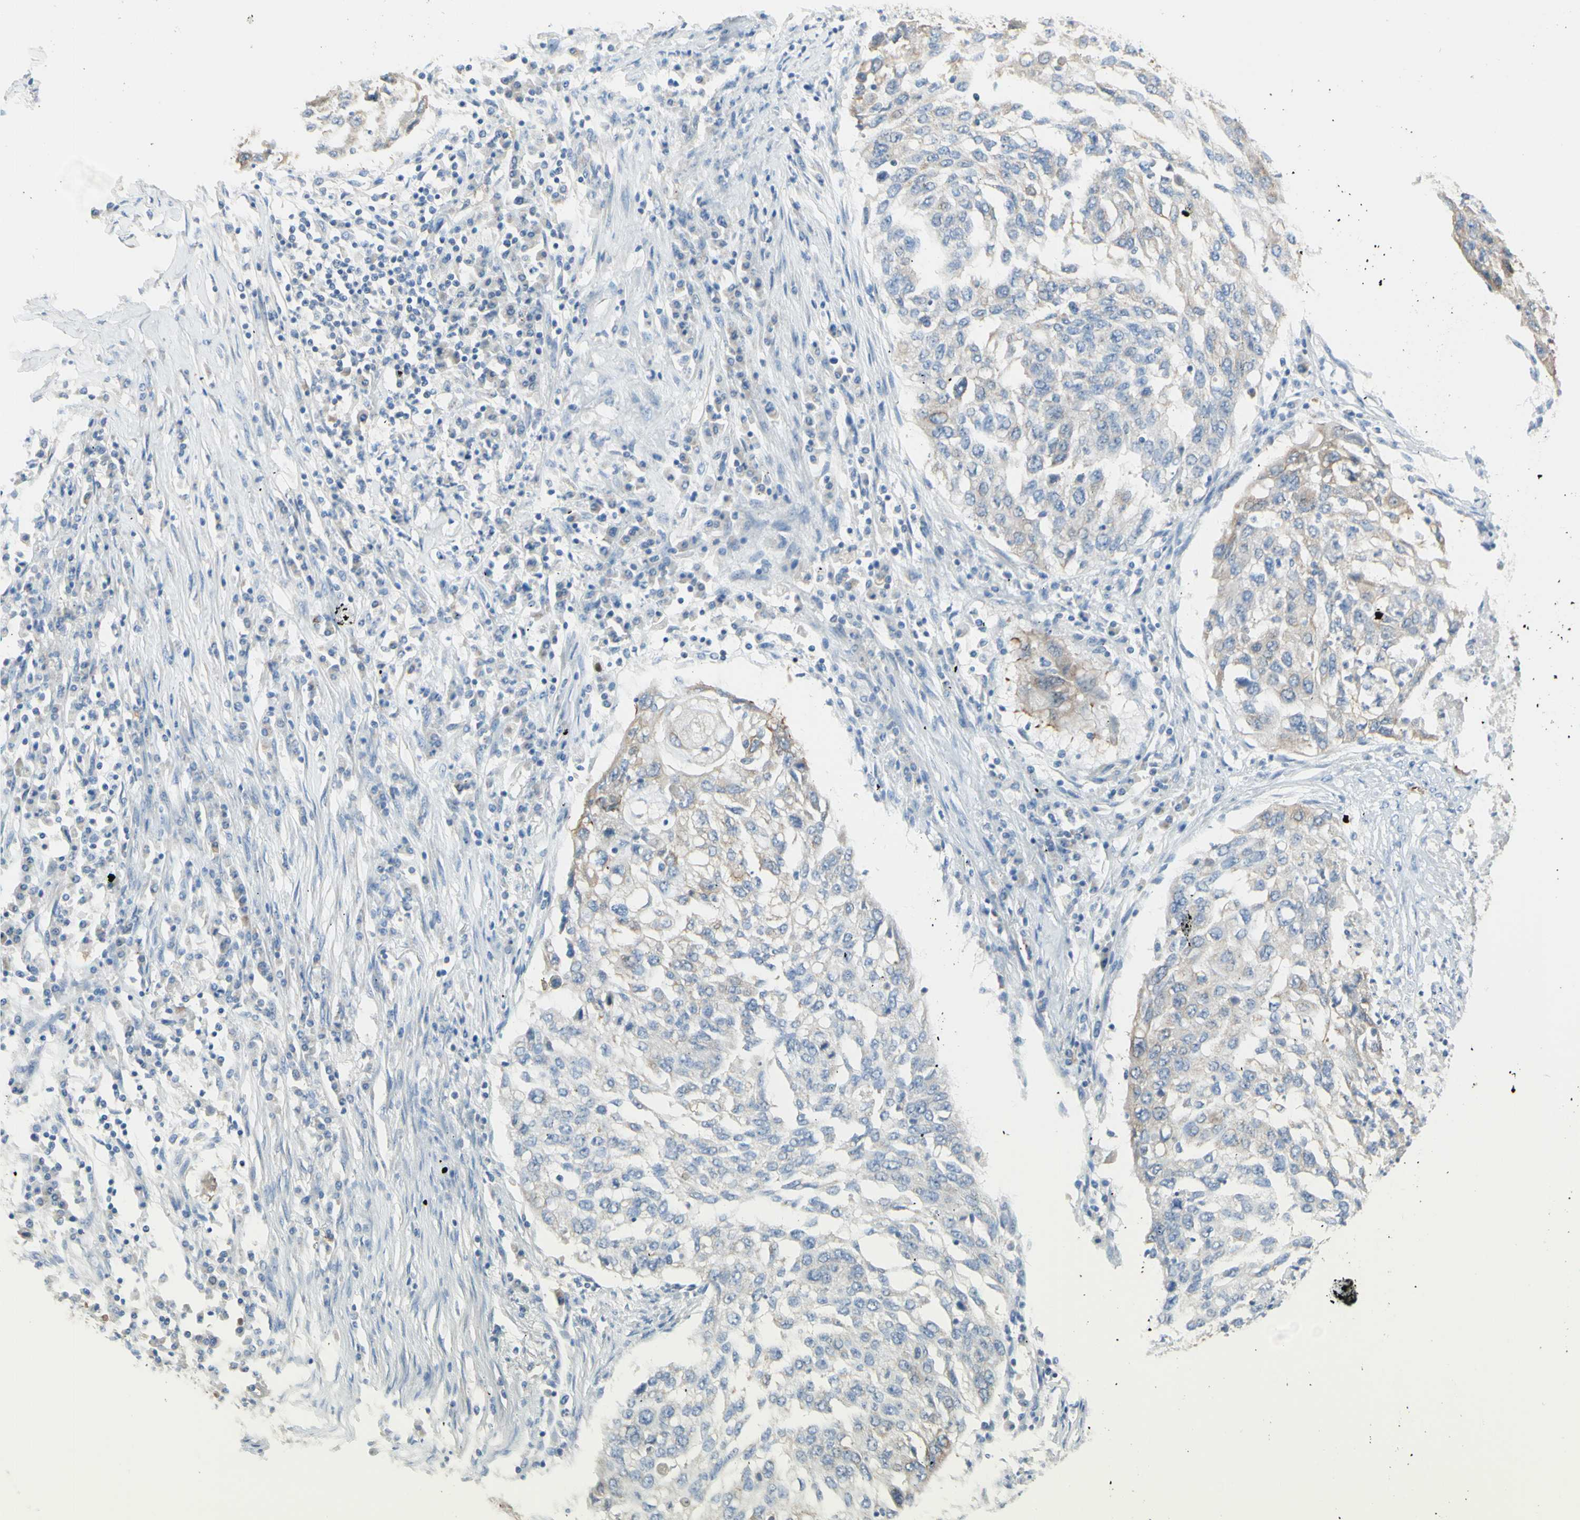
{"staining": {"intensity": "negative", "quantity": "none", "location": "none"}, "tissue": "lung cancer", "cell_type": "Tumor cells", "image_type": "cancer", "snomed": [{"axis": "morphology", "description": "Squamous cell carcinoma, NOS"}, {"axis": "topography", "description": "Lung"}], "caption": "There is no significant staining in tumor cells of lung squamous cell carcinoma.", "gene": "ARMC10", "patient": {"sex": "female", "age": 63}}